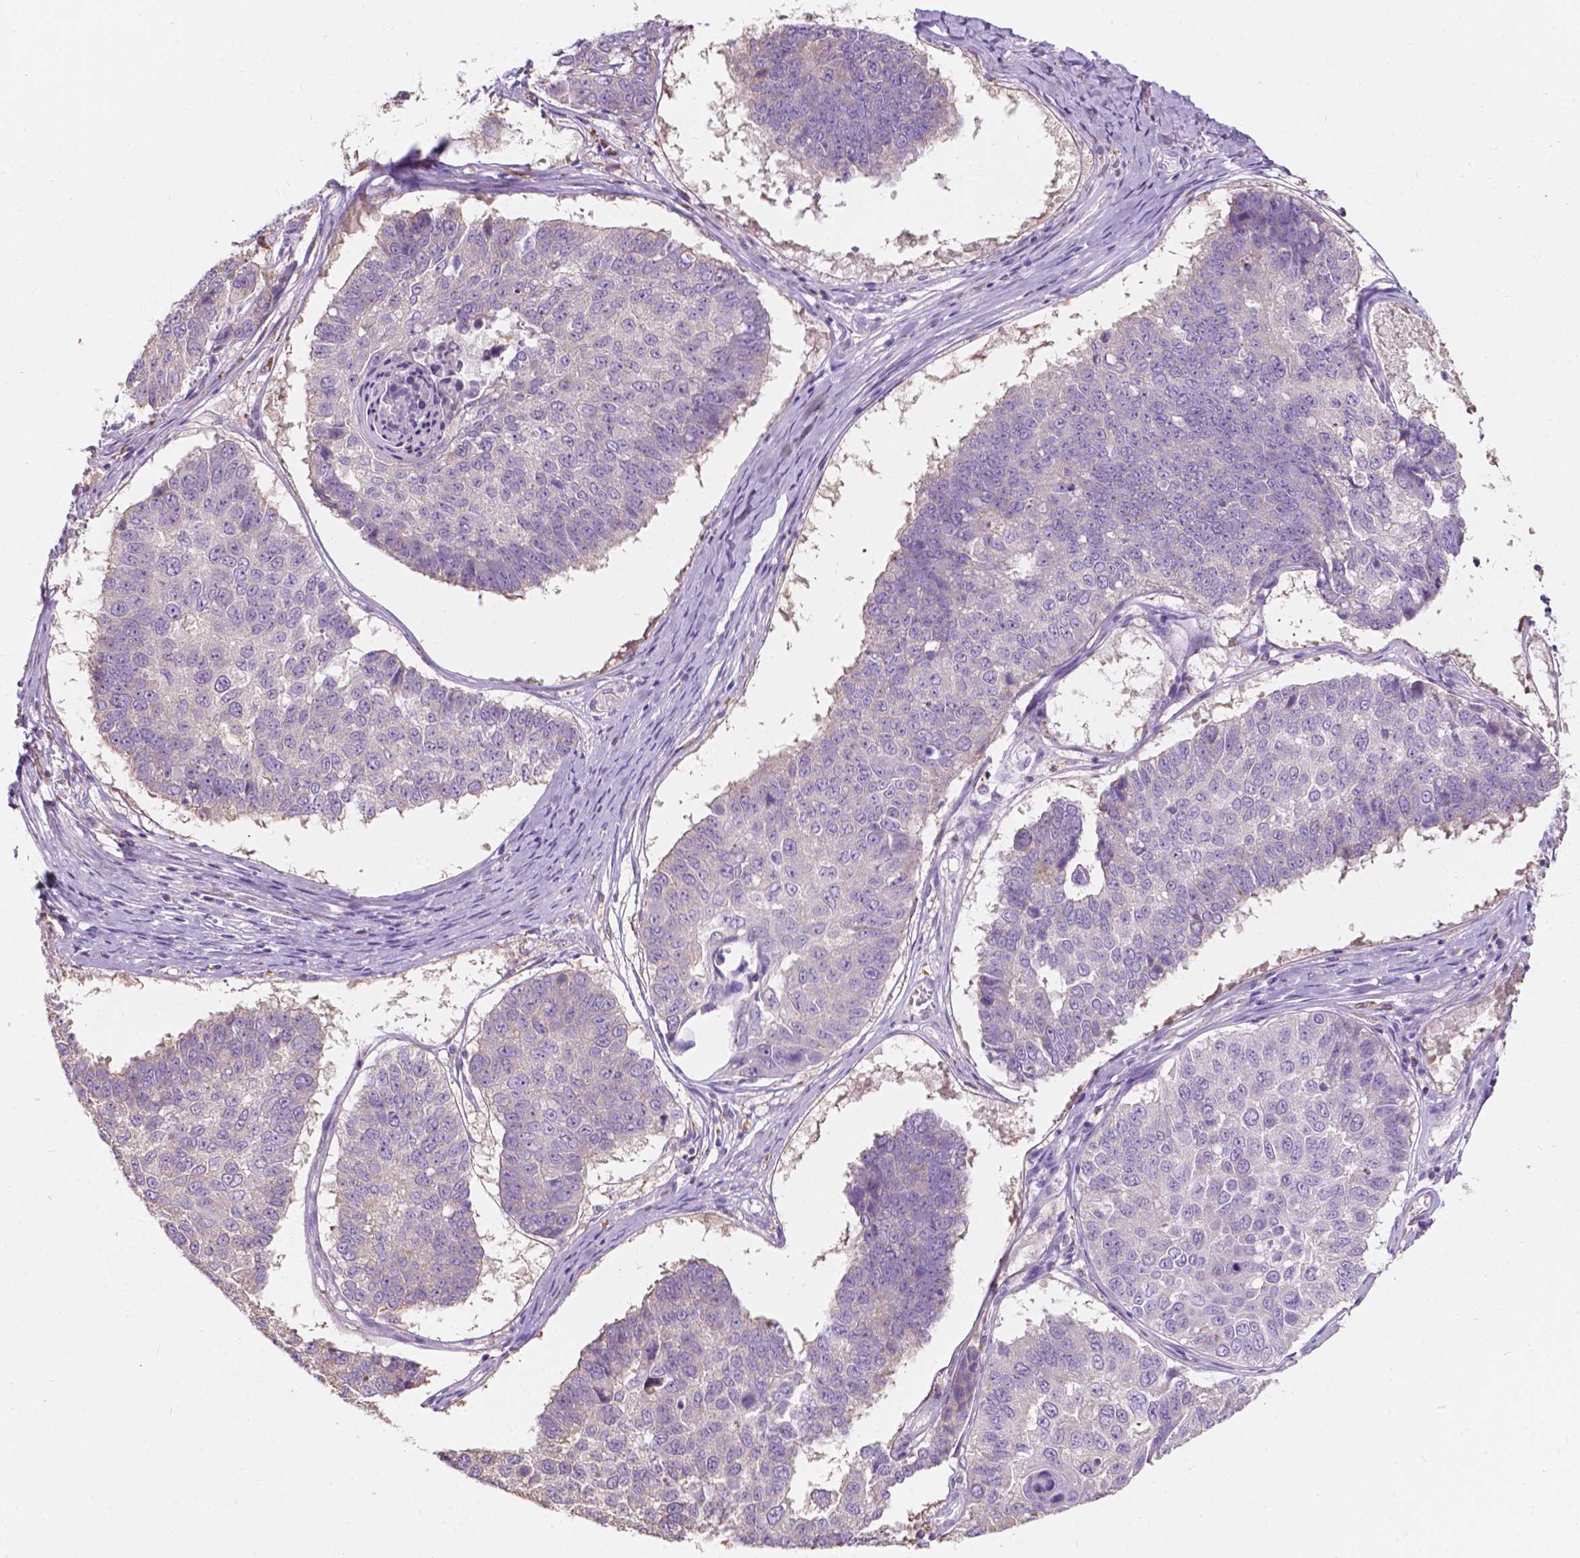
{"staining": {"intensity": "weak", "quantity": "<25%", "location": "cytoplasmic/membranous"}, "tissue": "lung cancer", "cell_type": "Tumor cells", "image_type": "cancer", "snomed": [{"axis": "morphology", "description": "Squamous cell carcinoma, NOS"}, {"axis": "topography", "description": "Lung"}], "caption": "Immunohistochemical staining of human lung cancer (squamous cell carcinoma) reveals no significant staining in tumor cells.", "gene": "NOS1AP", "patient": {"sex": "male", "age": 73}}